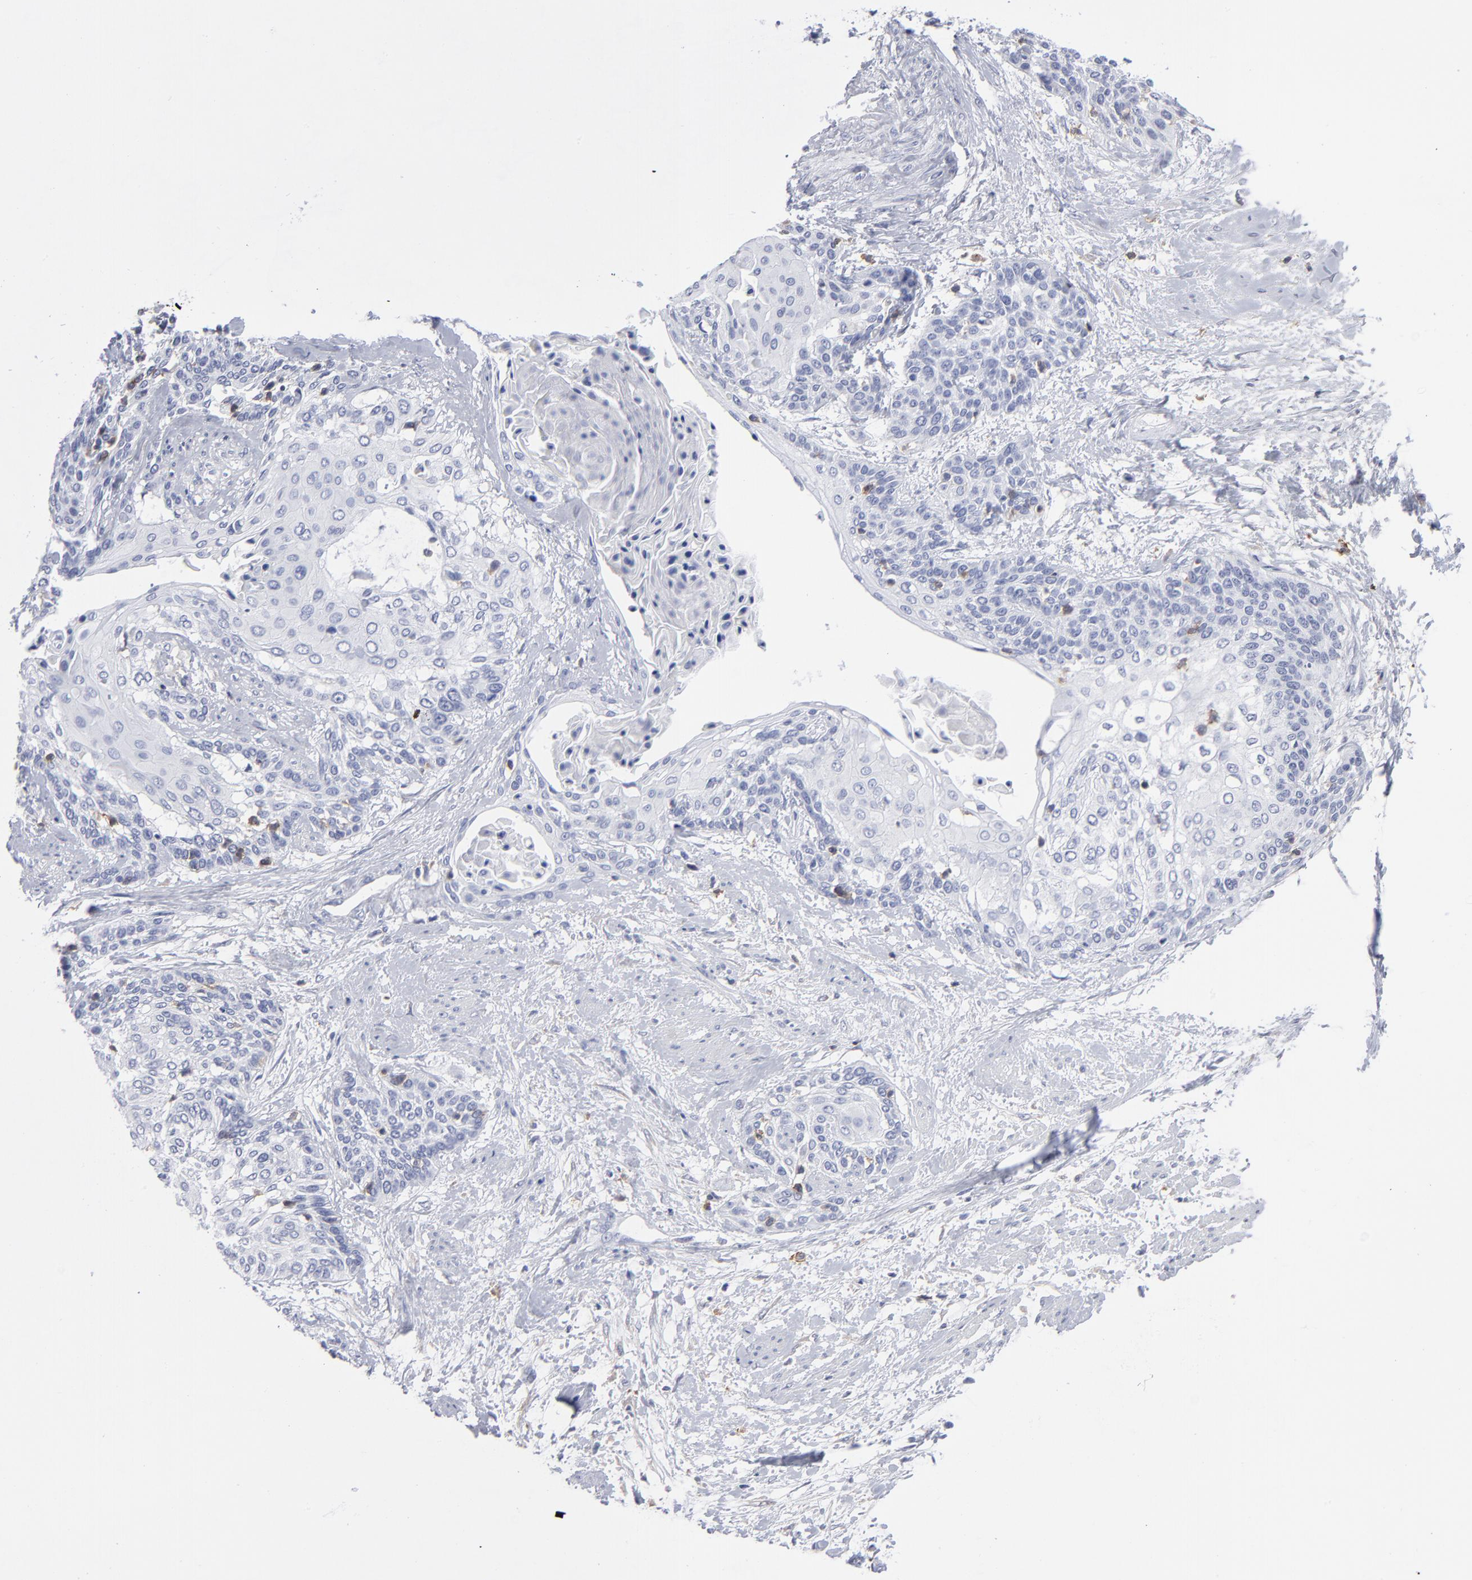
{"staining": {"intensity": "negative", "quantity": "none", "location": "none"}, "tissue": "cervical cancer", "cell_type": "Tumor cells", "image_type": "cancer", "snomed": [{"axis": "morphology", "description": "Squamous cell carcinoma, NOS"}, {"axis": "topography", "description": "Cervix"}], "caption": "Tumor cells are negative for brown protein staining in cervical cancer (squamous cell carcinoma).", "gene": "LAT2", "patient": {"sex": "female", "age": 57}}